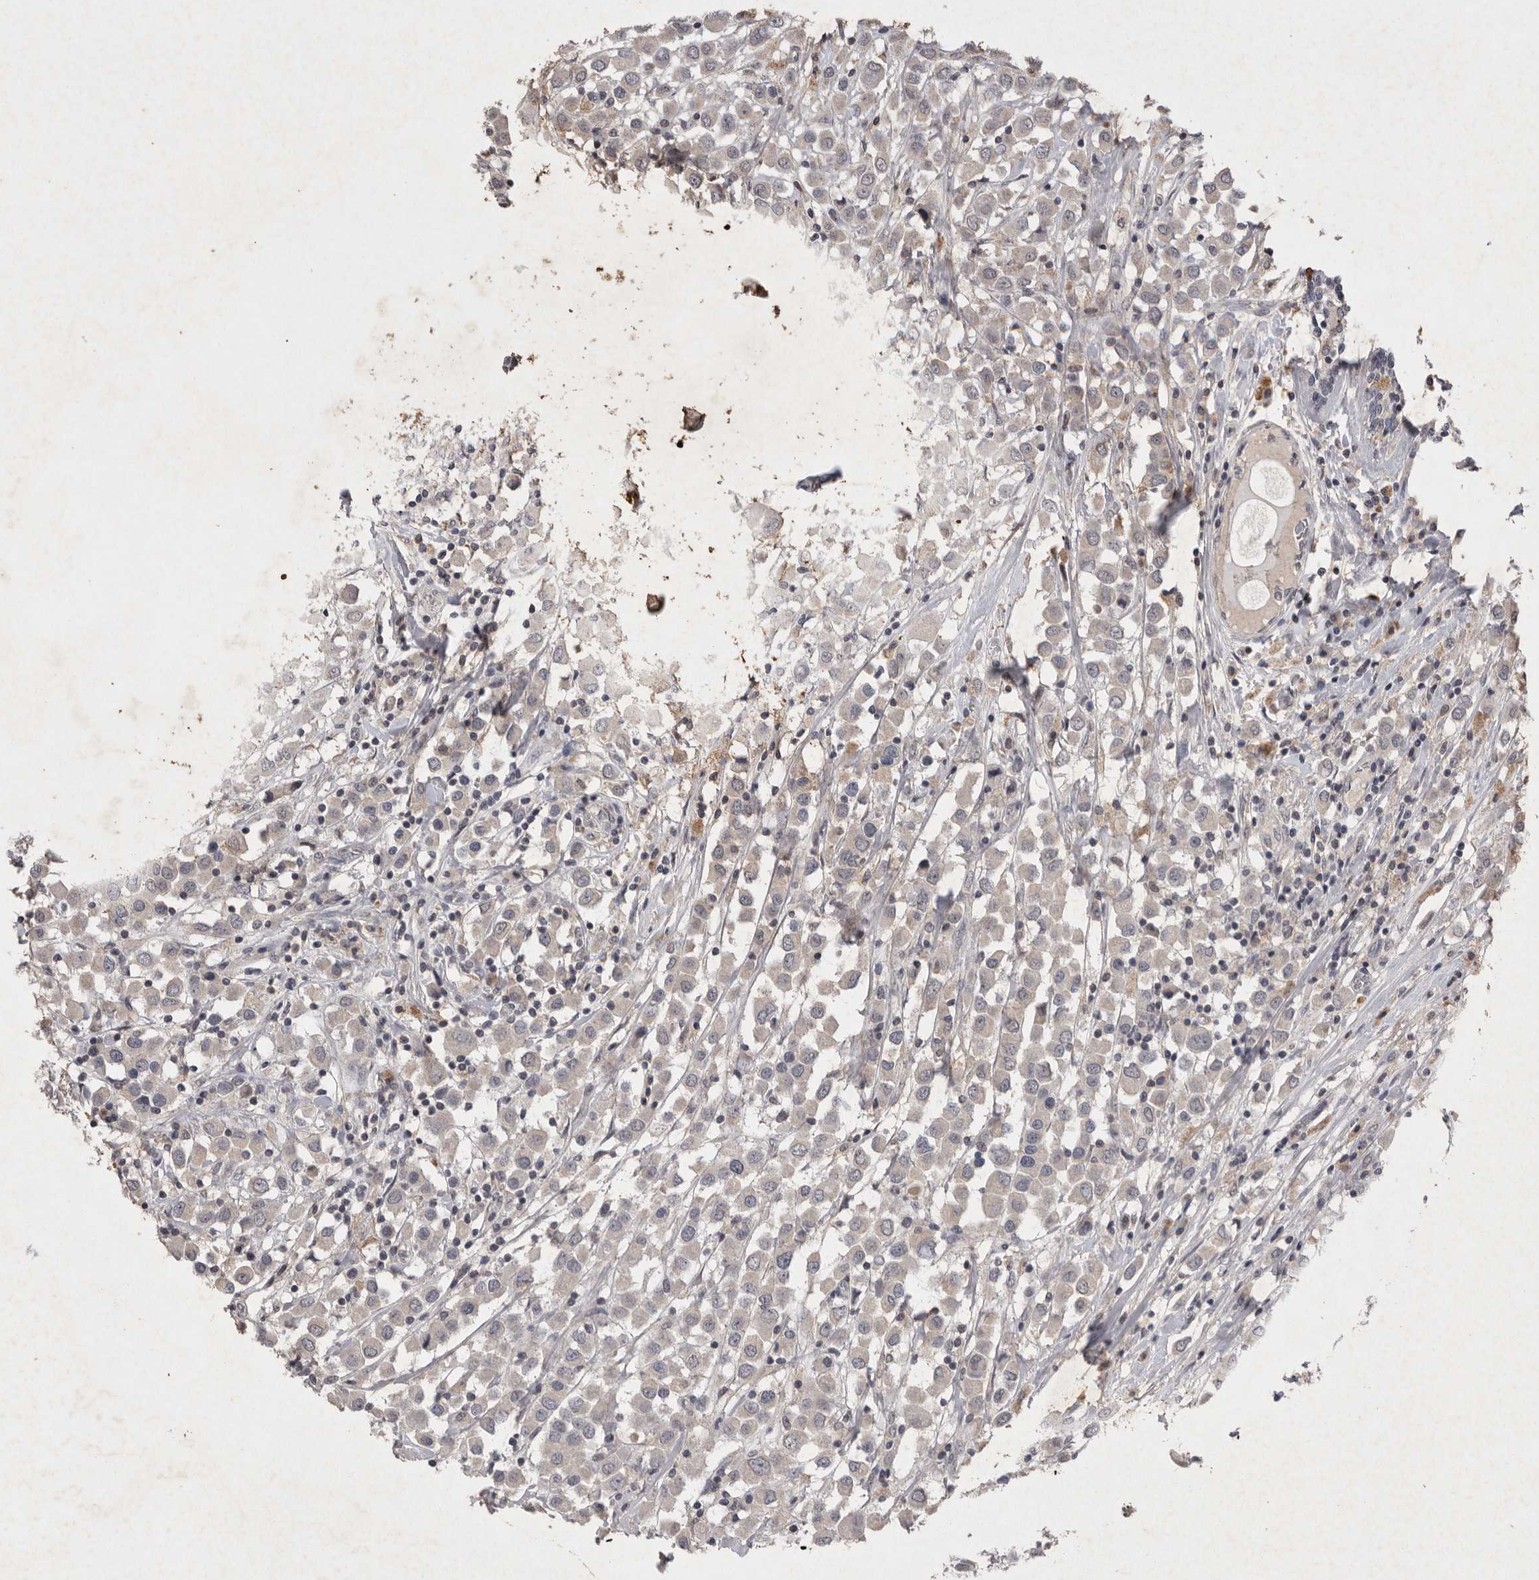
{"staining": {"intensity": "negative", "quantity": "none", "location": "none"}, "tissue": "breast cancer", "cell_type": "Tumor cells", "image_type": "cancer", "snomed": [{"axis": "morphology", "description": "Duct carcinoma"}, {"axis": "topography", "description": "Breast"}], "caption": "An image of invasive ductal carcinoma (breast) stained for a protein shows no brown staining in tumor cells. (Immunohistochemistry, brightfield microscopy, high magnification).", "gene": "APLNR", "patient": {"sex": "female", "age": 61}}